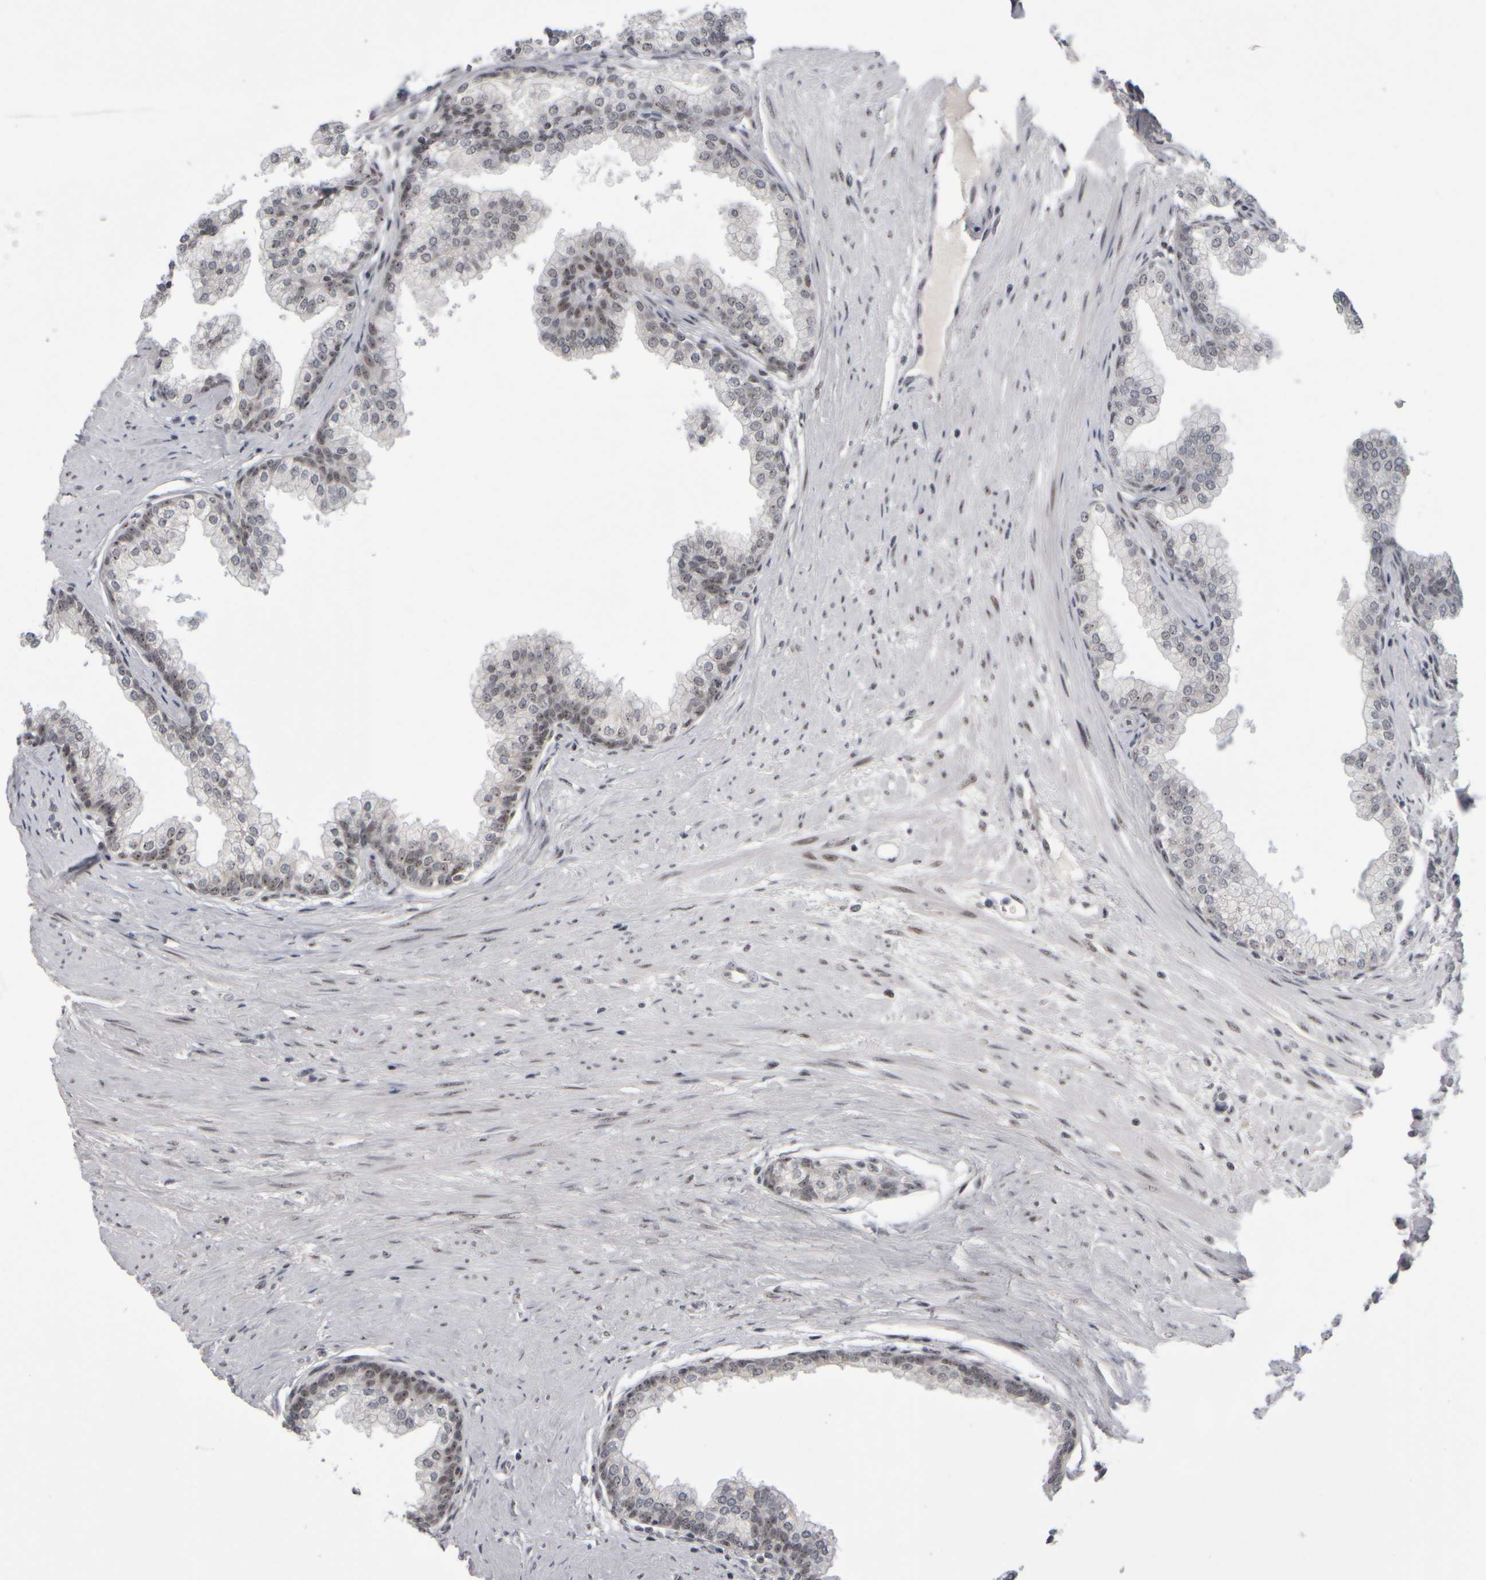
{"staining": {"intensity": "moderate", "quantity": ">75%", "location": "cytoplasmic/membranous,nuclear"}, "tissue": "prostate", "cell_type": "Glandular cells", "image_type": "normal", "snomed": [{"axis": "morphology", "description": "Normal tissue, NOS"}, {"axis": "morphology", "description": "Urothelial carcinoma, Low grade"}, {"axis": "topography", "description": "Urinary bladder"}, {"axis": "topography", "description": "Prostate"}], "caption": "Moderate cytoplasmic/membranous,nuclear staining is present in approximately >75% of glandular cells in benign prostate.", "gene": "SURF6", "patient": {"sex": "male", "age": 60}}